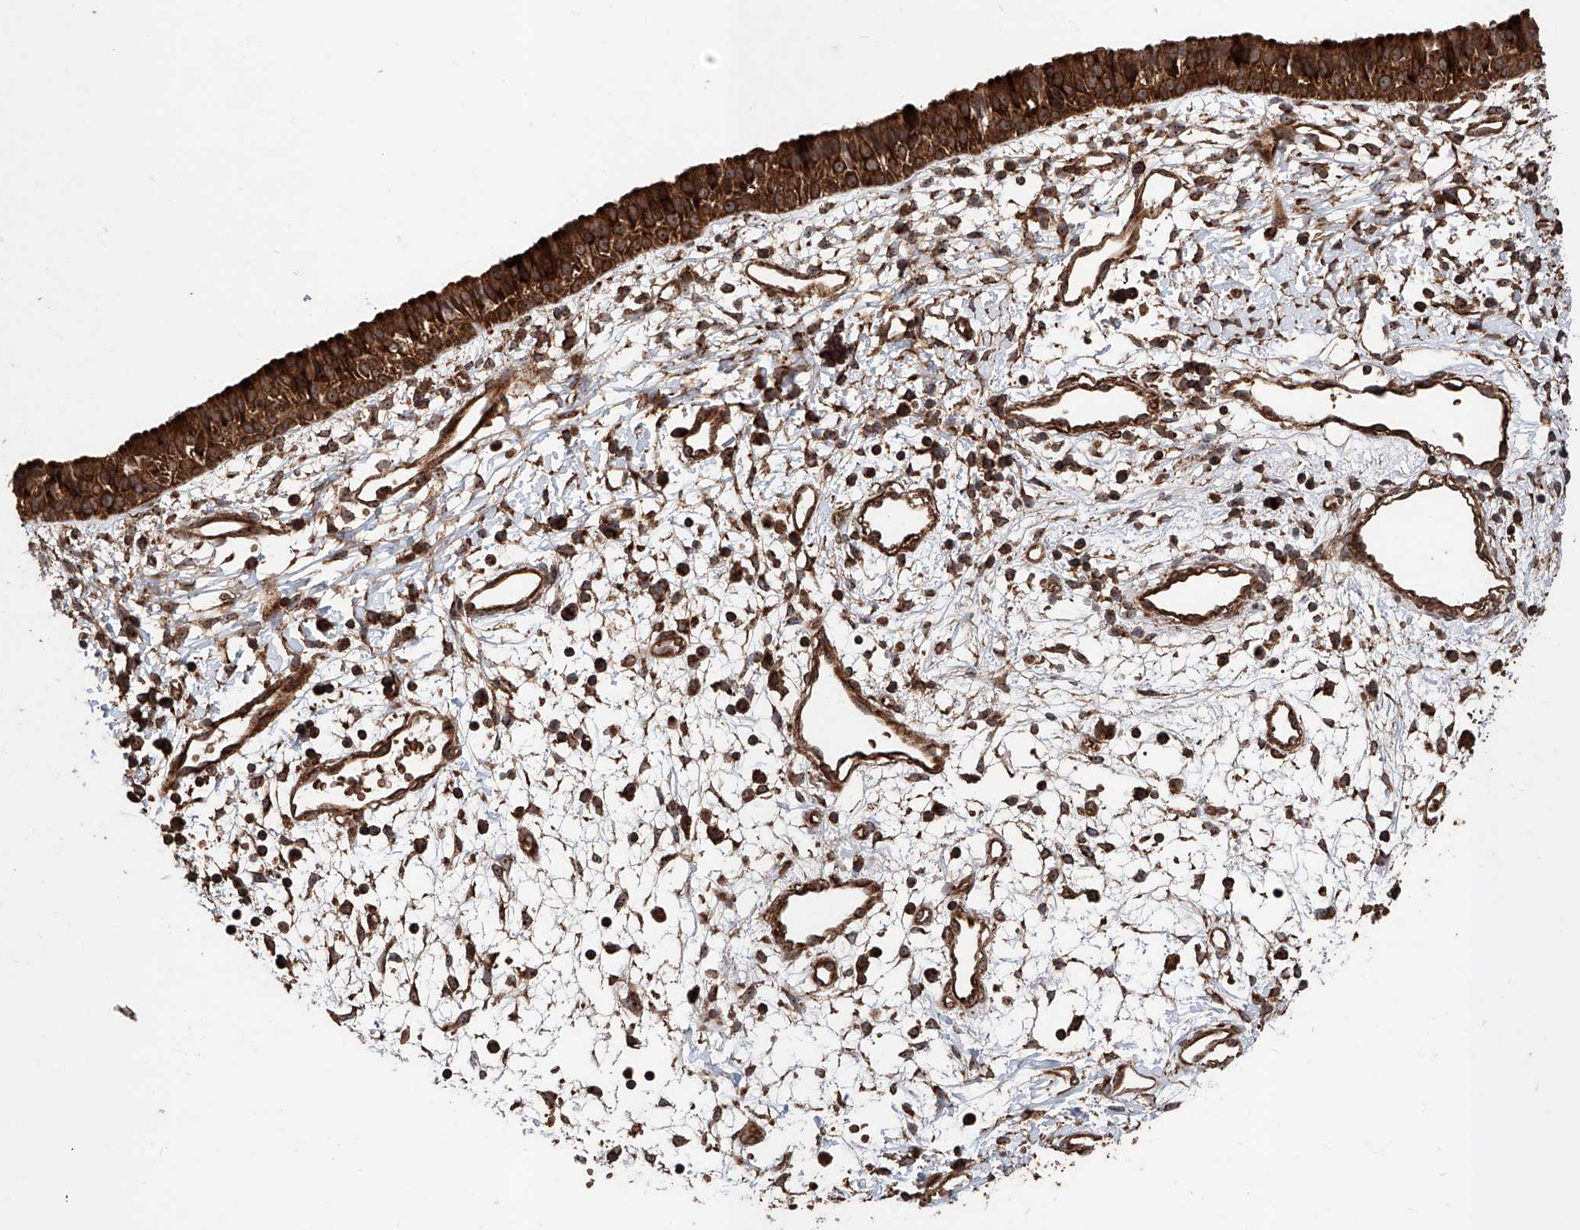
{"staining": {"intensity": "strong", "quantity": ">75%", "location": "cytoplasmic/membranous"}, "tissue": "nasopharynx", "cell_type": "Respiratory epithelial cells", "image_type": "normal", "snomed": [{"axis": "morphology", "description": "Normal tissue, NOS"}, {"axis": "topography", "description": "Nasopharynx"}], "caption": "Benign nasopharynx displays strong cytoplasmic/membranous staining in about >75% of respiratory epithelial cells, visualized by immunohistochemistry.", "gene": "PISD", "patient": {"sex": "male", "age": 22}}